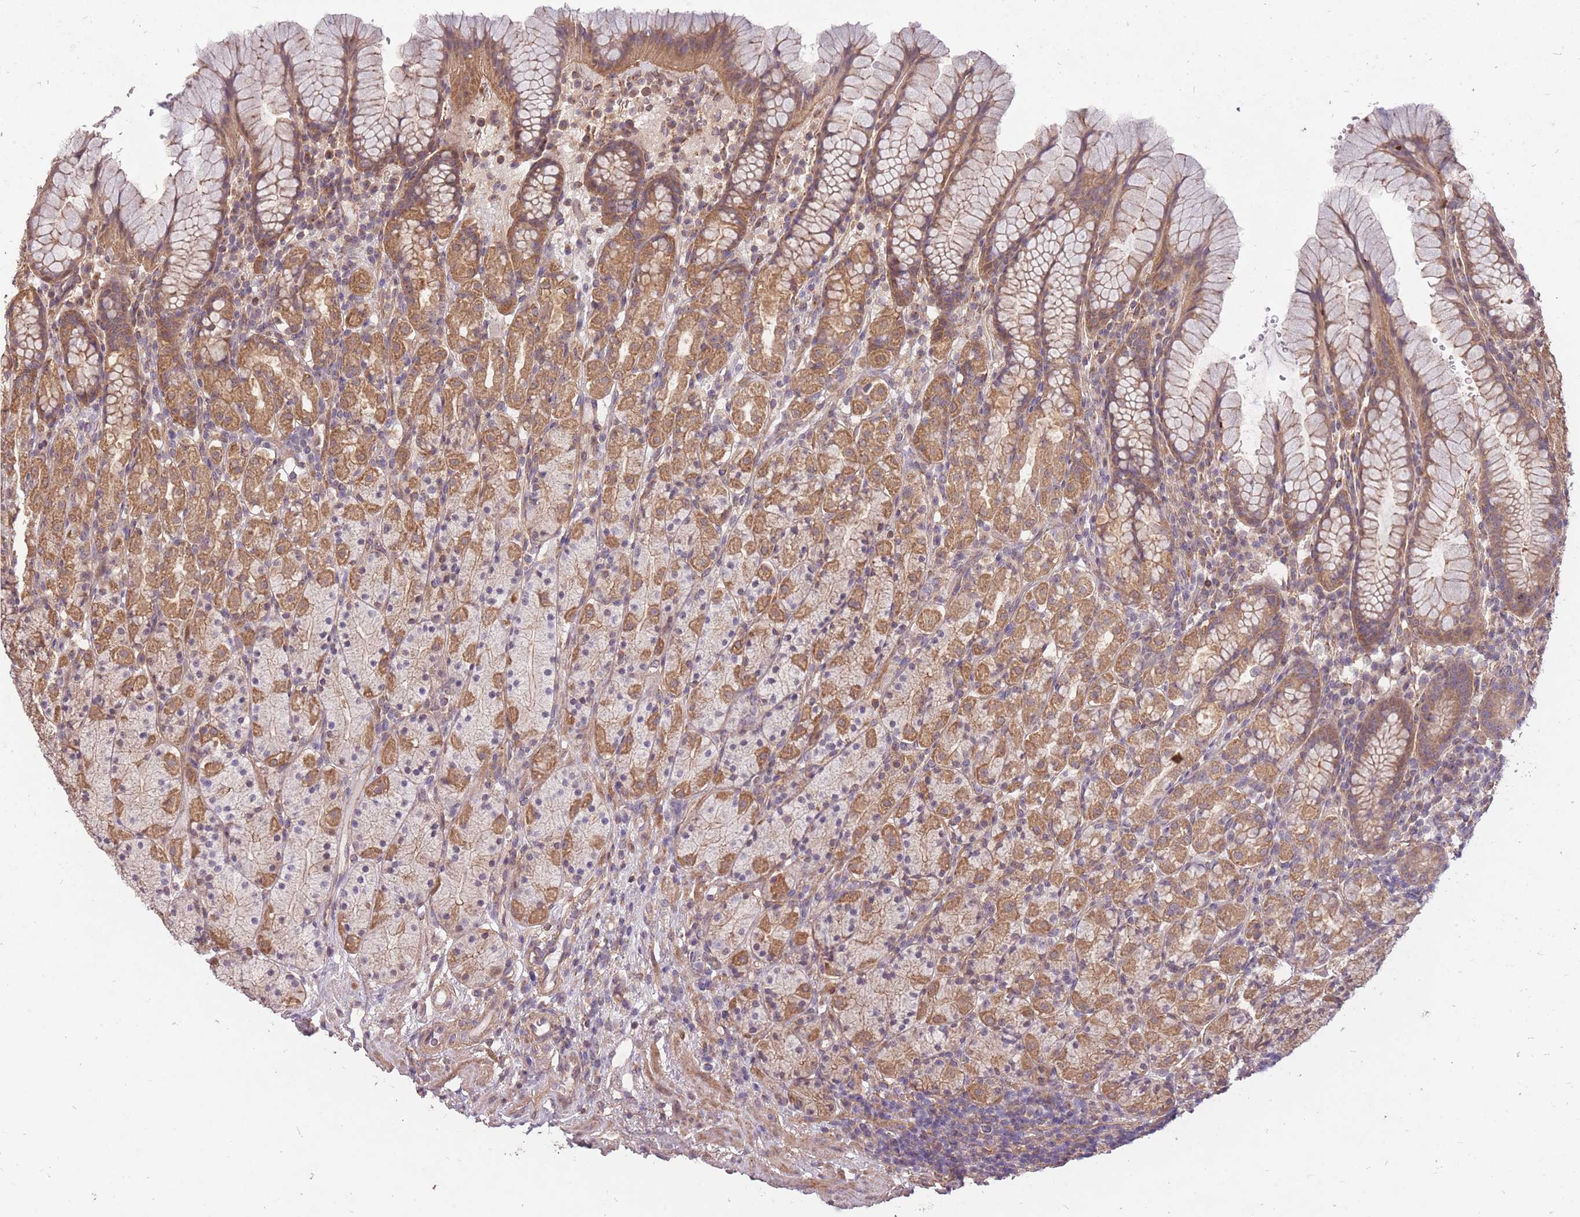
{"staining": {"intensity": "moderate", "quantity": ">75%", "location": "cytoplasmic/membranous"}, "tissue": "stomach", "cell_type": "Glandular cells", "image_type": "normal", "snomed": [{"axis": "morphology", "description": "Normal tissue, NOS"}, {"axis": "topography", "description": "Stomach, upper"}, {"axis": "topography", "description": "Stomach"}], "caption": "IHC image of normal stomach: stomach stained using IHC displays medium levels of moderate protein expression localized specifically in the cytoplasmic/membranous of glandular cells, appearing as a cytoplasmic/membranous brown color.", "gene": "DYNC1LI2", "patient": {"sex": "male", "age": 62}}